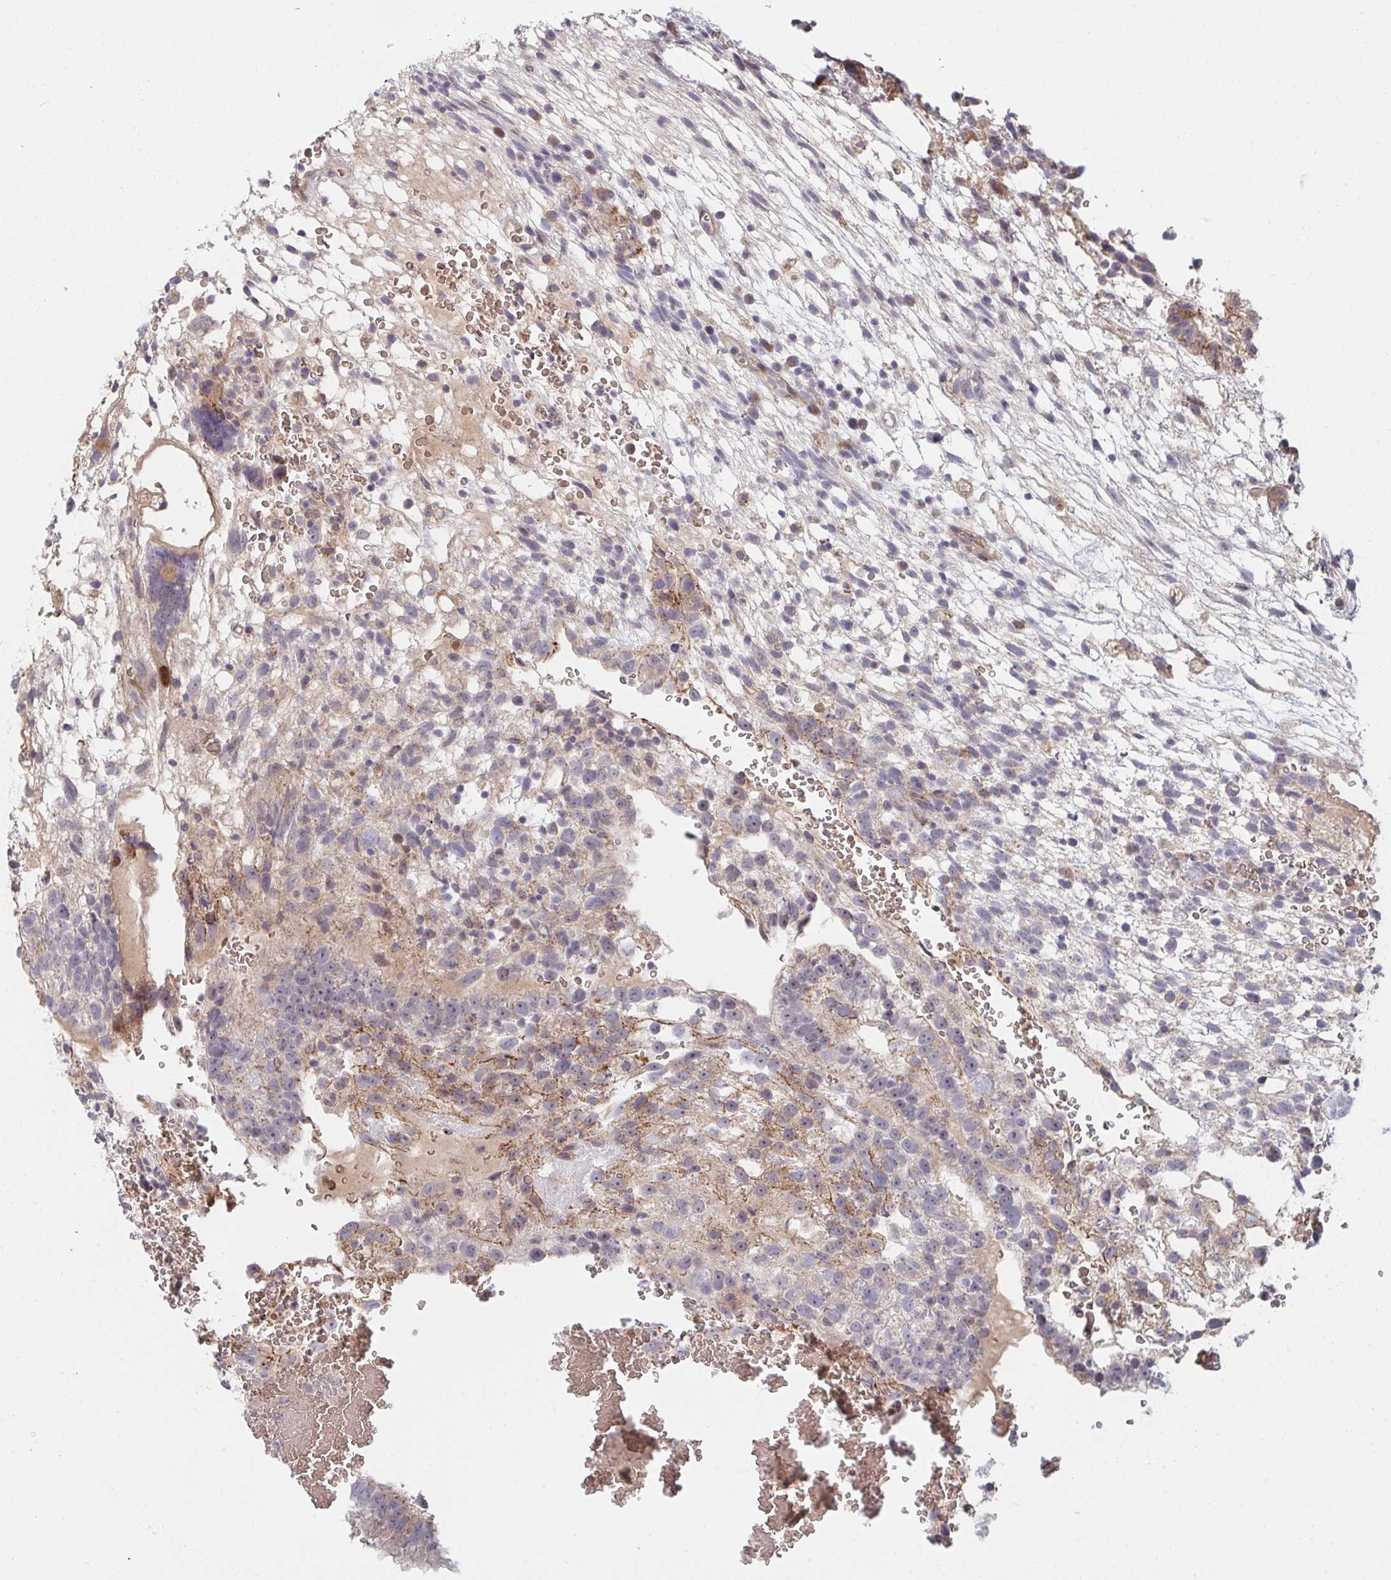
{"staining": {"intensity": "moderate", "quantity": "25%-75%", "location": "cytoplasmic/membranous"}, "tissue": "testis cancer", "cell_type": "Tumor cells", "image_type": "cancer", "snomed": [{"axis": "morphology", "description": "Normal tissue, NOS"}, {"axis": "morphology", "description": "Carcinoma, Embryonal, NOS"}, {"axis": "topography", "description": "Testis"}], "caption": "Moderate cytoplasmic/membranous staining for a protein is identified in approximately 25%-75% of tumor cells of embryonal carcinoma (testis) using immunohistochemistry.", "gene": "TNFSF4", "patient": {"sex": "male", "age": 32}}